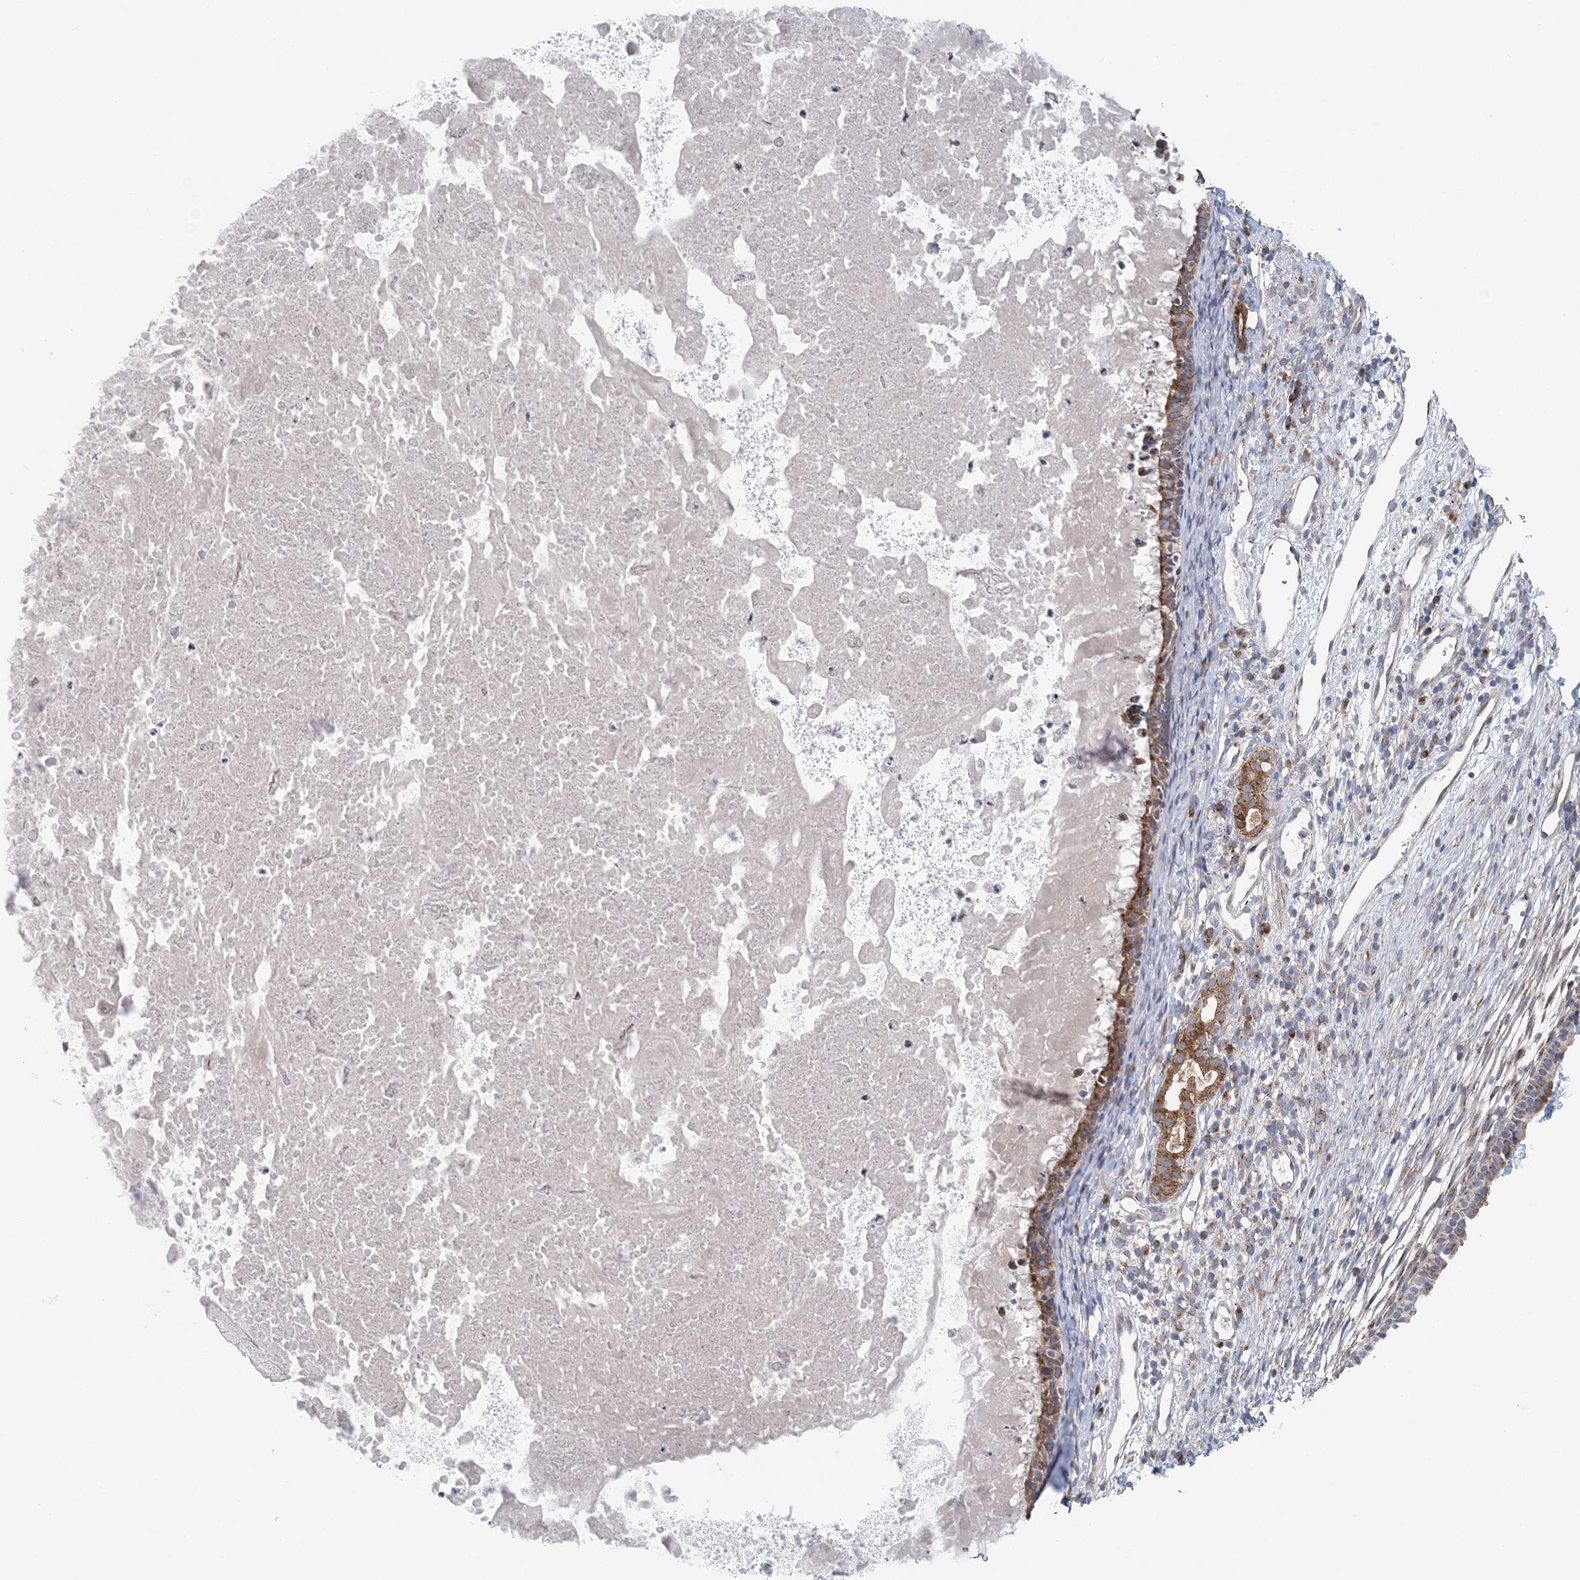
{"staining": {"intensity": "moderate", "quantity": ">75%", "location": "cytoplasmic/membranous"}, "tissue": "nasopharynx", "cell_type": "Respiratory epithelial cells", "image_type": "normal", "snomed": [{"axis": "morphology", "description": "Normal tissue, NOS"}, {"axis": "topography", "description": "Nasopharynx"}], "caption": "A brown stain shows moderate cytoplasmic/membranous expression of a protein in respiratory epithelial cells of benign human nasopharynx. (brown staining indicates protein expression, while blue staining denotes nuclei).", "gene": "COPE", "patient": {"sex": "male", "age": 22}}